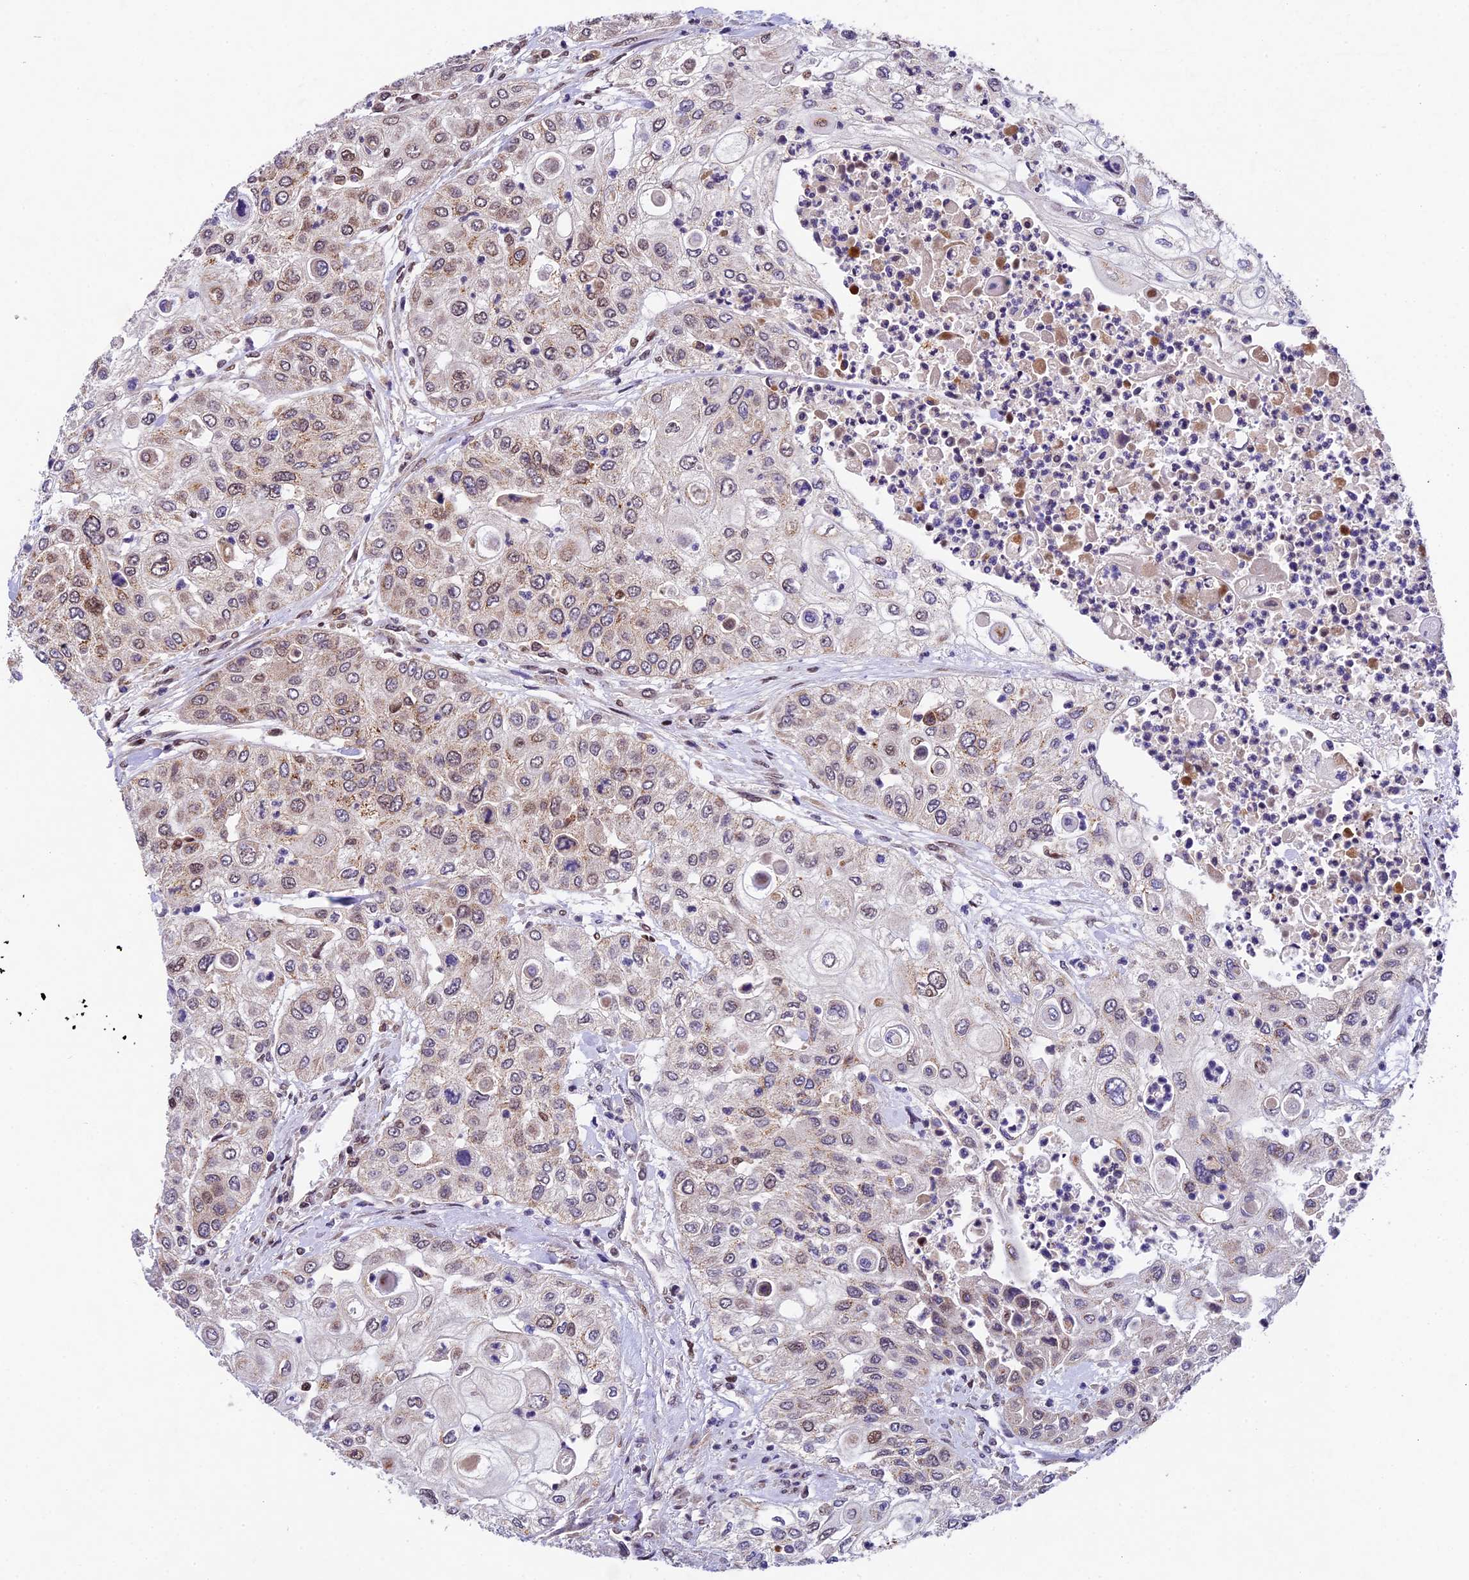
{"staining": {"intensity": "weak", "quantity": "25%-75%", "location": "cytoplasmic/membranous,nuclear"}, "tissue": "urothelial cancer", "cell_type": "Tumor cells", "image_type": "cancer", "snomed": [{"axis": "morphology", "description": "Urothelial carcinoma, High grade"}, {"axis": "topography", "description": "Urinary bladder"}], "caption": "Immunohistochemical staining of urothelial cancer reveals low levels of weak cytoplasmic/membranous and nuclear staining in approximately 25%-75% of tumor cells.", "gene": "CCSER1", "patient": {"sex": "female", "age": 79}}